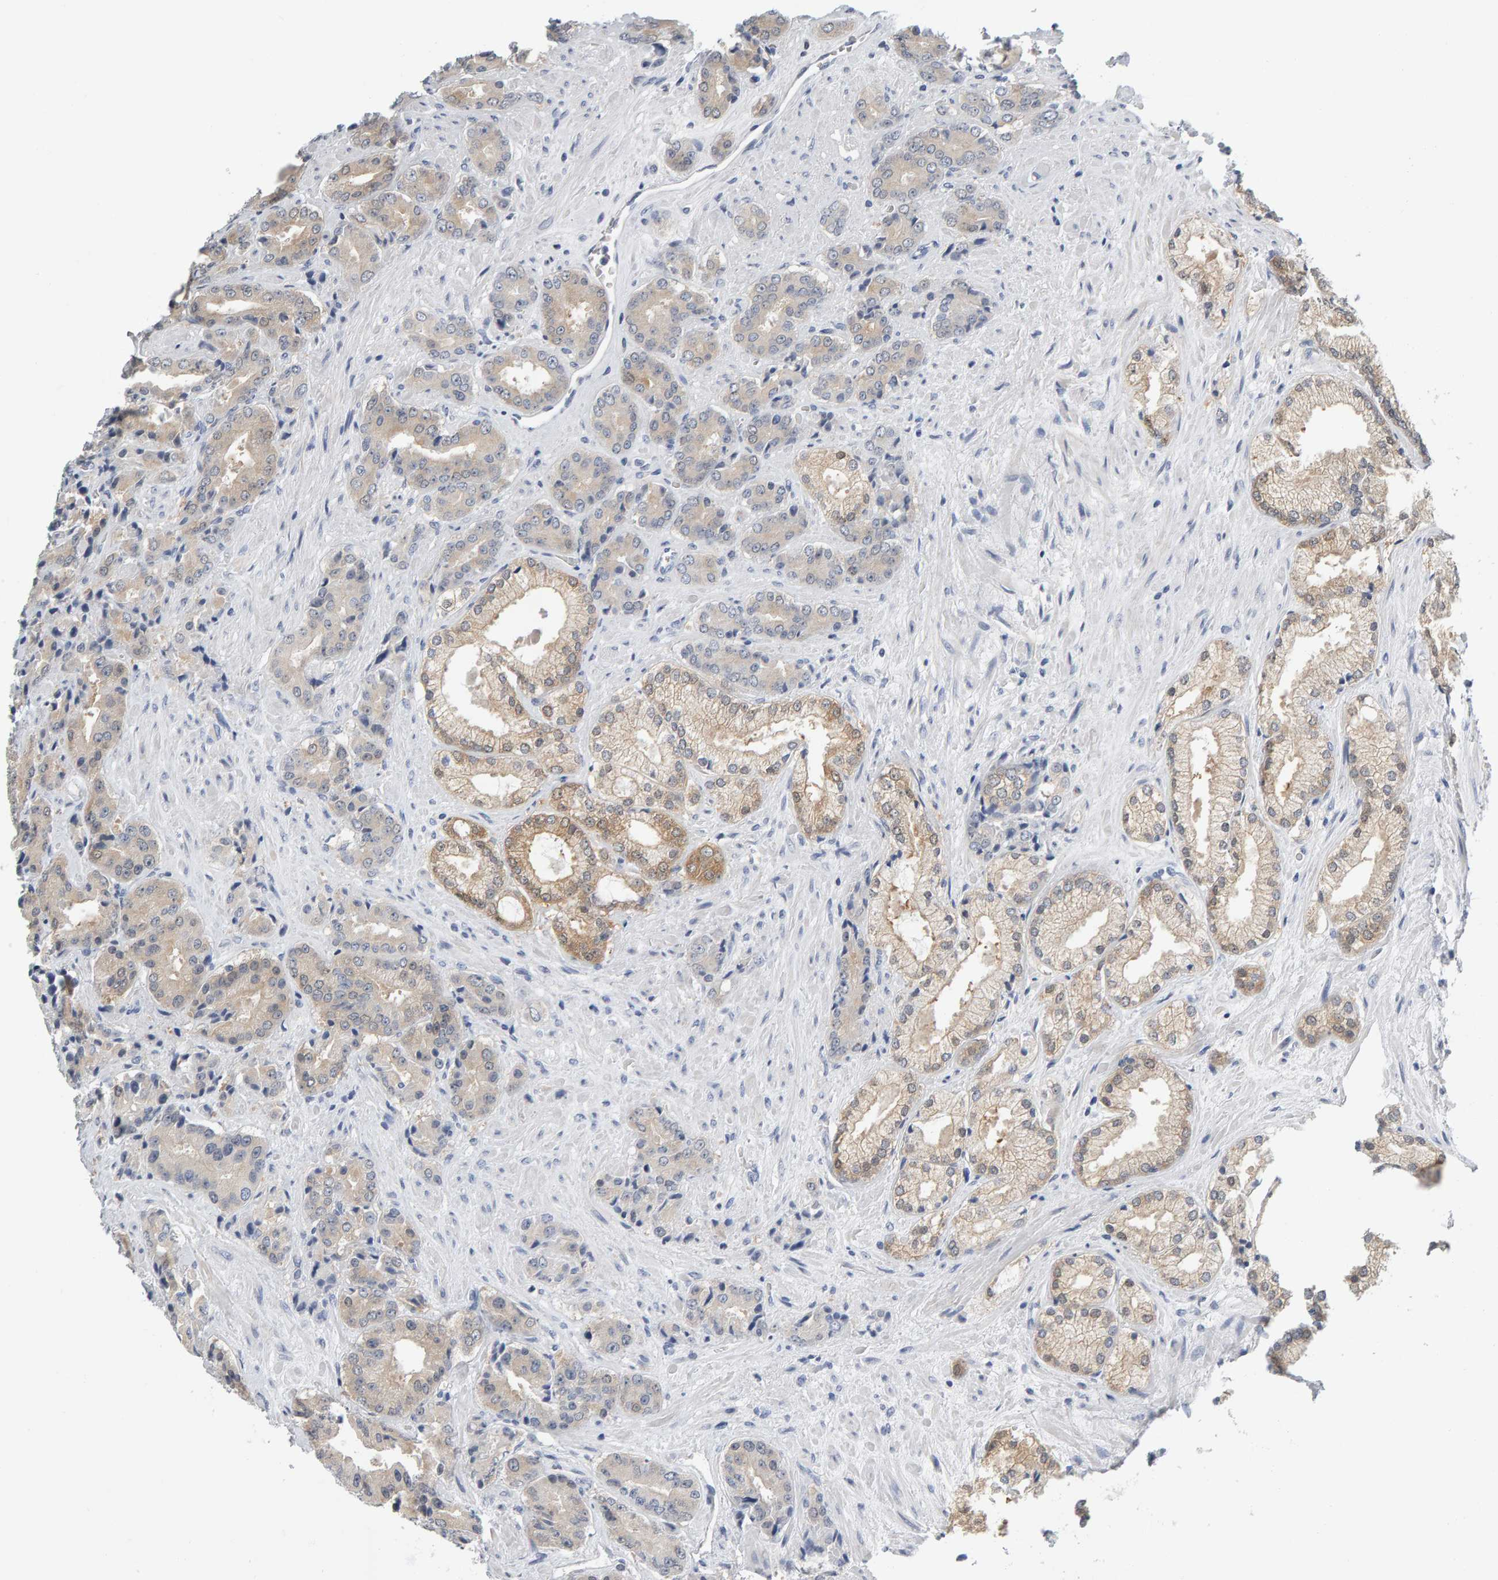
{"staining": {"intensity": "weak", "quantity": "25%-75%", "location": "cytoplasmic/membranous"}, "tissue": "prostate cancer", "cell_type": "Tumor cells", "image_type": "cancer", "snomed": [{"axis": "morphology", "description": "Adenocarcinoma, High grade"}, {"axis": "topography", "description": "Prostate"}], "caption": "IHC of human adenocarcinoma (high-grade) (prostate) demonstrates low levels of weak cytoplasmic/membranous positivity in approximately 25%-75% of tumor cells.", "gene": "CTH", "patient": {"sex": "male", "age": 71}}